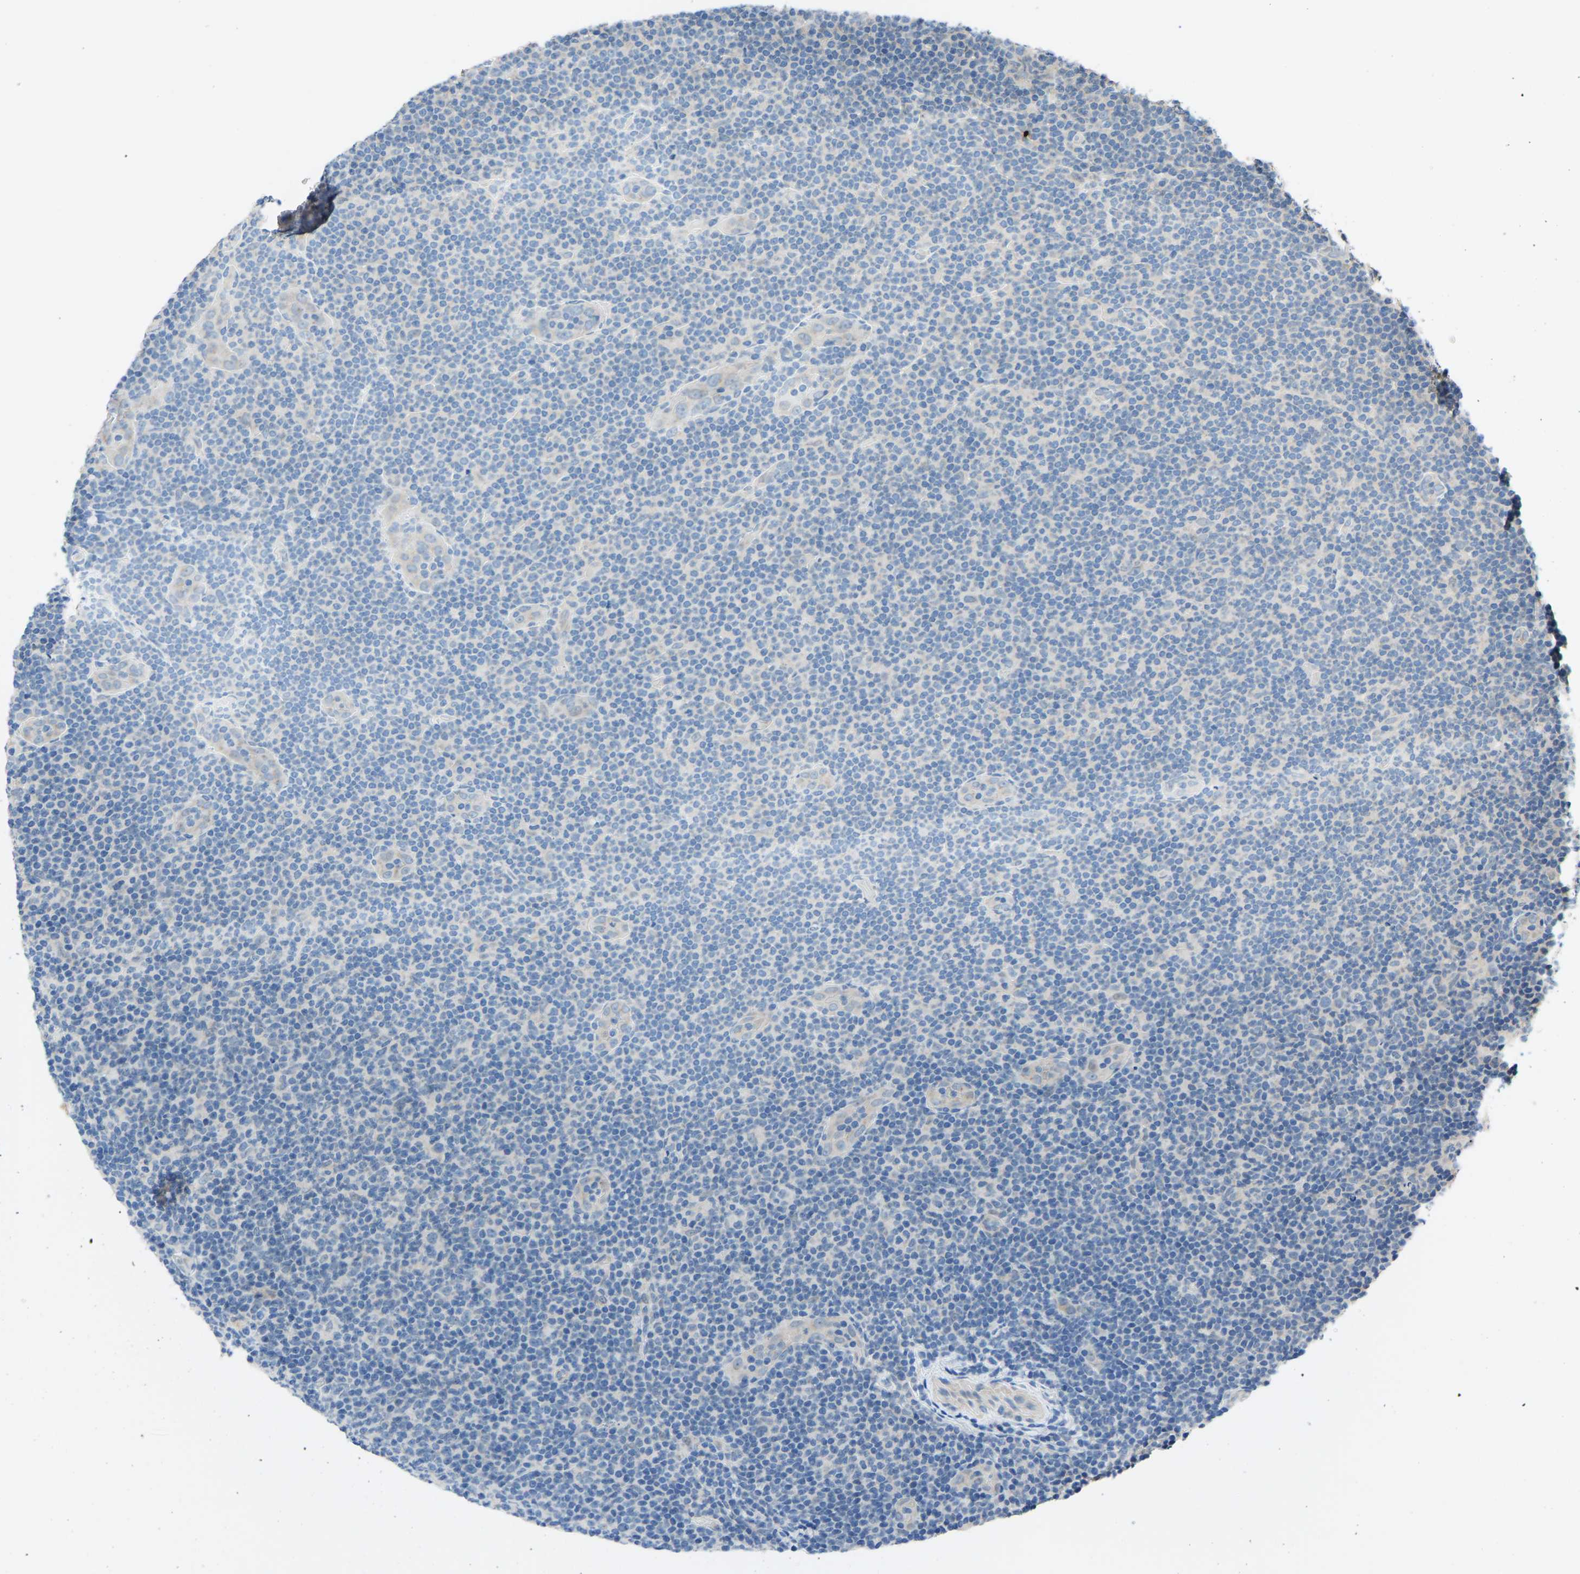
{"staining": {"intensity": "negative", "quantity": "none", "location": "none"}, "tissue": "lymphoma", "cell_type": "Tumor cells", "image_type": "cancer", "snomed": [{"axis": "morphology", "description": "Malignant lymphoma, non-Hodgkin's type, Low grade"}, {"axis": "topography", "description": "Lymph node"}], "caption": "The image exhibits no staining of tumor cells in low-grade malignant lymphoma, non-Hodgkin's type.", "gene": "CDK2AP1", "patient": {"sex": "male", "age": 83}}